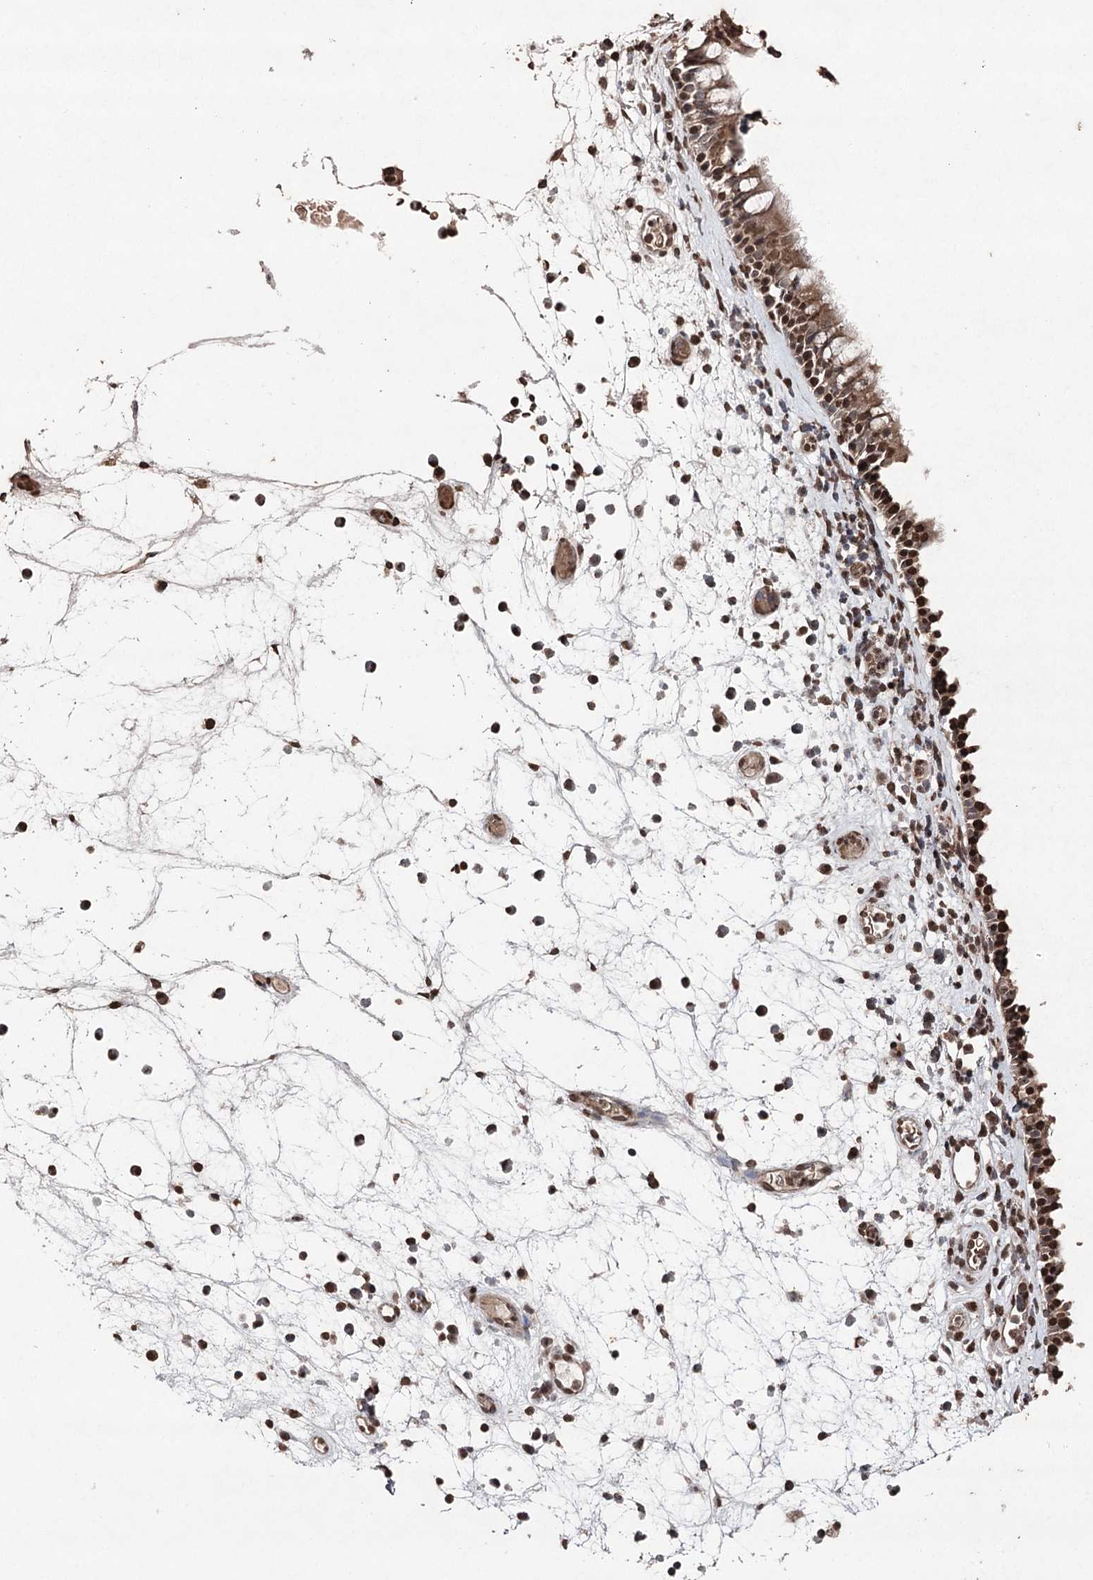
{"staining": {"intensity": "moderate", "quantity": ">75%", "location": "cytoplasmic/membranous,nuclear"}, "tissue": "nasopharynx", "cell_type": "Respiratory epithelial cells", "image_type": "normal", "snomed": [{"axis": "morphology", "description": "Normal tissue, NOS"}, {"axis": "morphology", "description": "Inflammation, NOS"}, {"axis": "morphology", "description": "Malignant melanoma, Metastatic site"}, {"axis": "topography", "description": "Nasopharynx"}], "caption": "High-magnification brightfield microscopy of unremarkable nasopharynx stained with DAB (brown) and counterstained with hematoxylin (blue). respiratory epithelial cells exhibit moderate cytoplasmic/membranous,nuclear staining is seen in about>75% of cells.", "gene": "ATG14", "patient": {"sex": "male", "age": 70}}